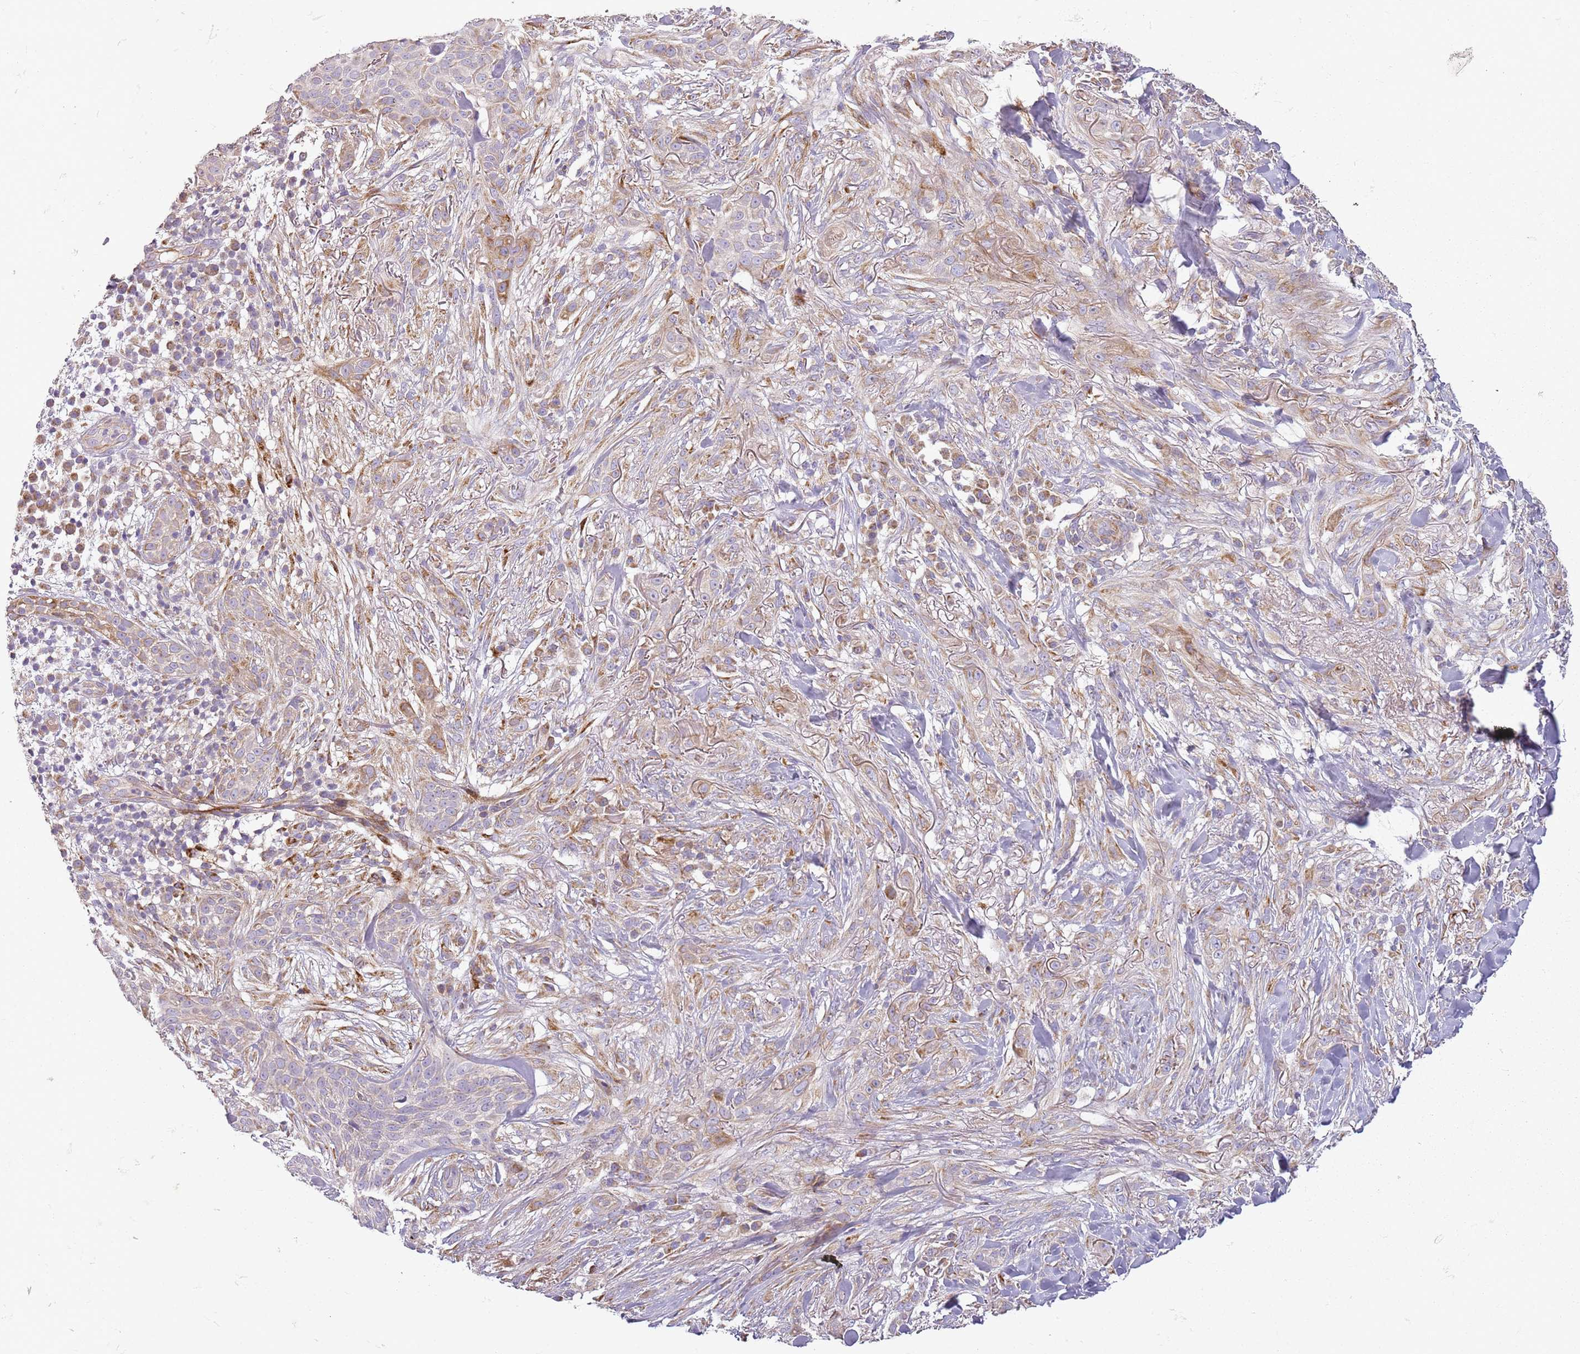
{"staining": {"intensity": "moderate", "quantity": "<25%", "location": "cytoplasmic/membranous"}, "tissue": "skin cancer", "cell_type": "Tumor cells", "image_type": "cancer", "snomed": [{"axis": "morphology", "description": "Basal cell carcinoma"}, {"axis": "topography", "description": "Skin"}], "caption": "Moderate cytoplasmic/membranous protein expression is appreciated in approximately <25% of tumor cells in skin basal cell carcinoma.", "gene": "TMEM200C", "patient": {"sex": "male", "age": 72}}